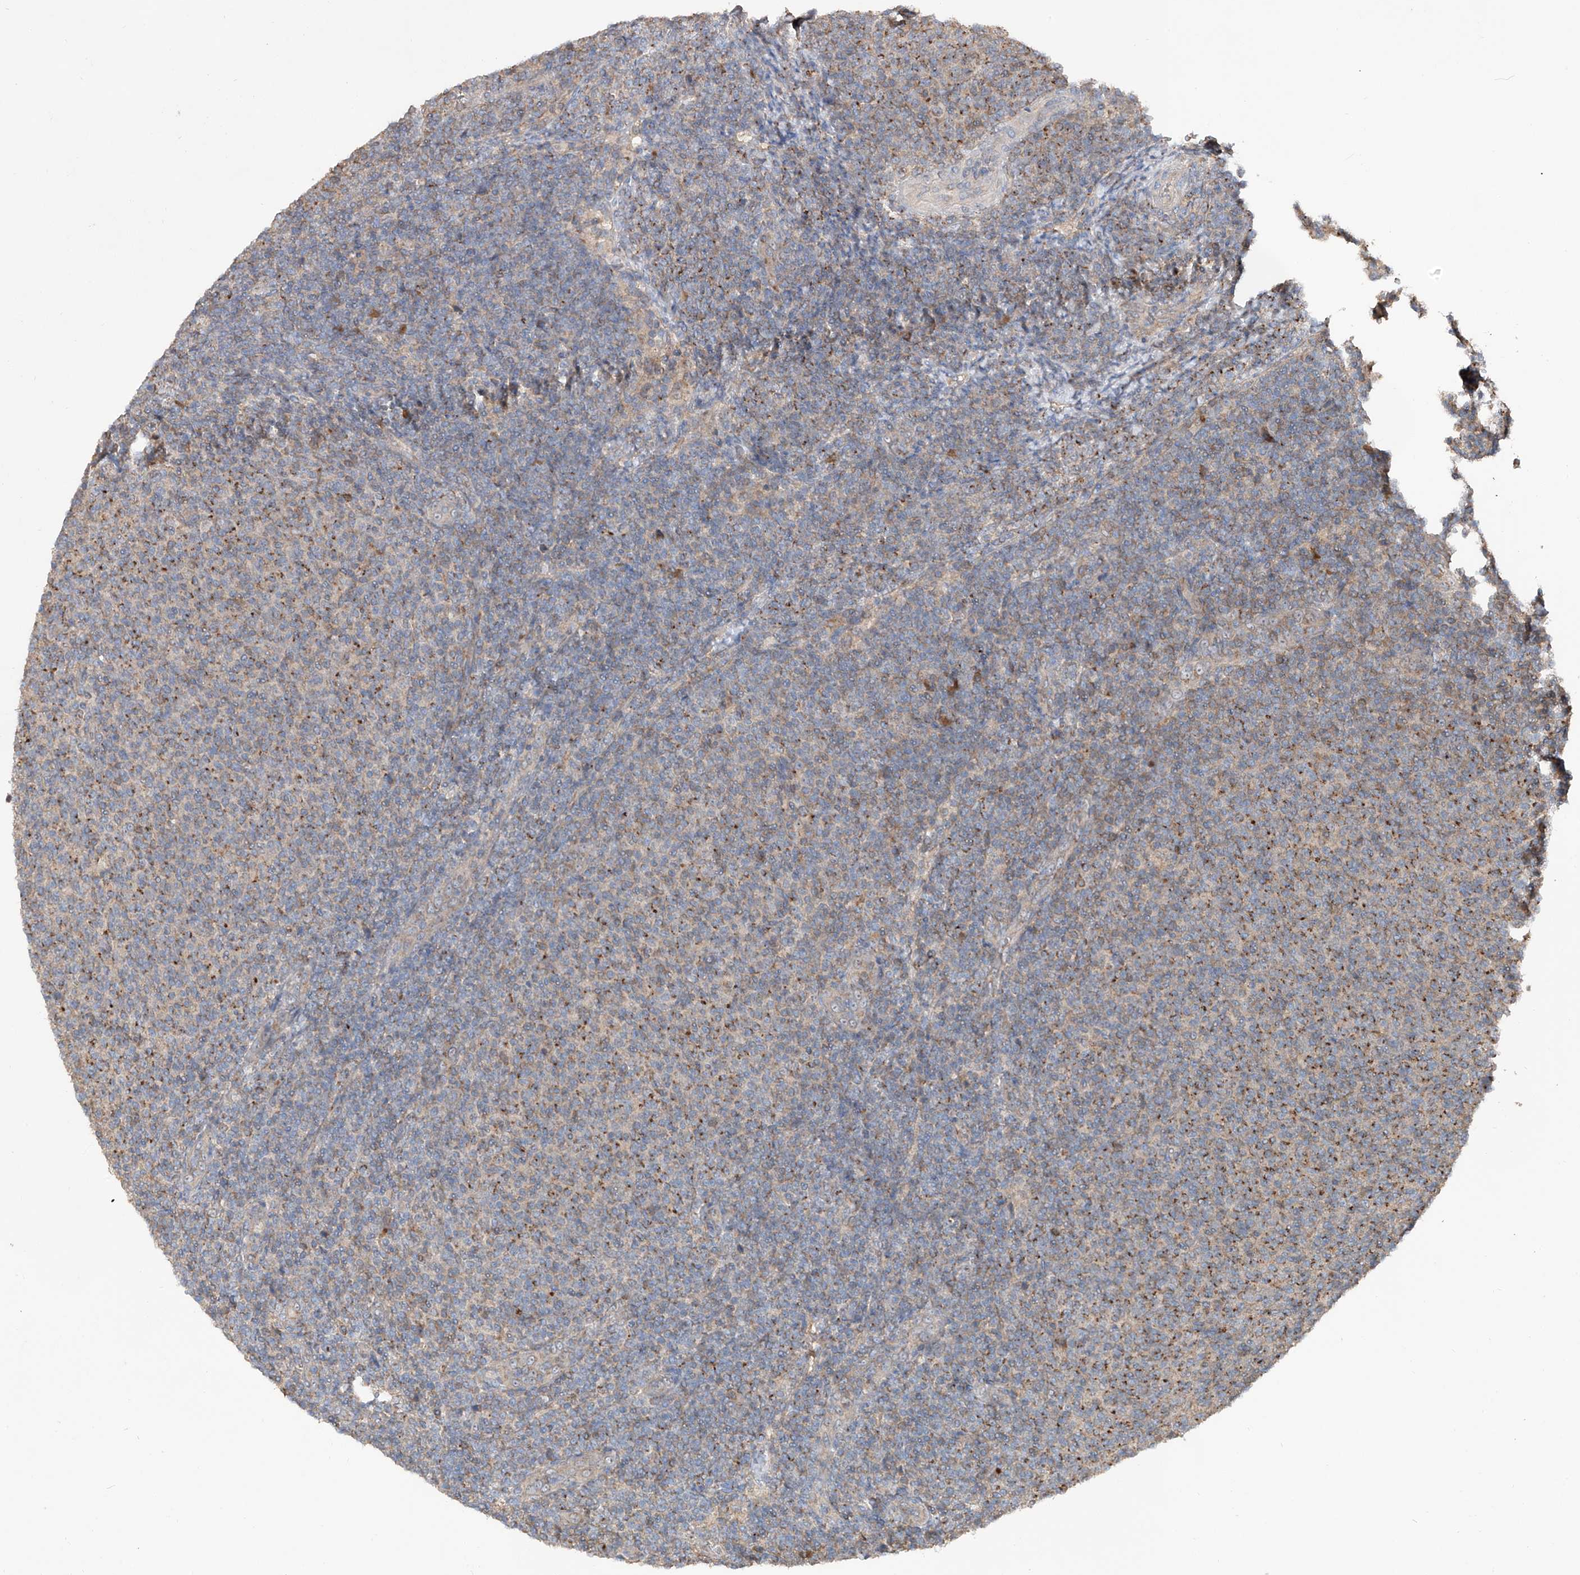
{"staining": {"intensity": "moderate", "quantity": "<25%", "location": "cytoplasmic/membranous"}, "tissue": "lymphoma", "cell_type": "Tumor cells", "image_type": "cancer", "snomed": [{"axis": "morphology", "description": "Malignant lymphoma, non-Hodgkin's type, Low grade"}, {"axis": "topography", "description": "Lymph node"}], "caption": "A high-resolution histopathology image shows immunohistochemistry (IHC) staining of lymphoma, which demonstrates moderate cytoplasmic/membranous positivity in about <25% of tumor cells.", "gene": "EDN1", "patient": {"sex": "male", "age": 66}}